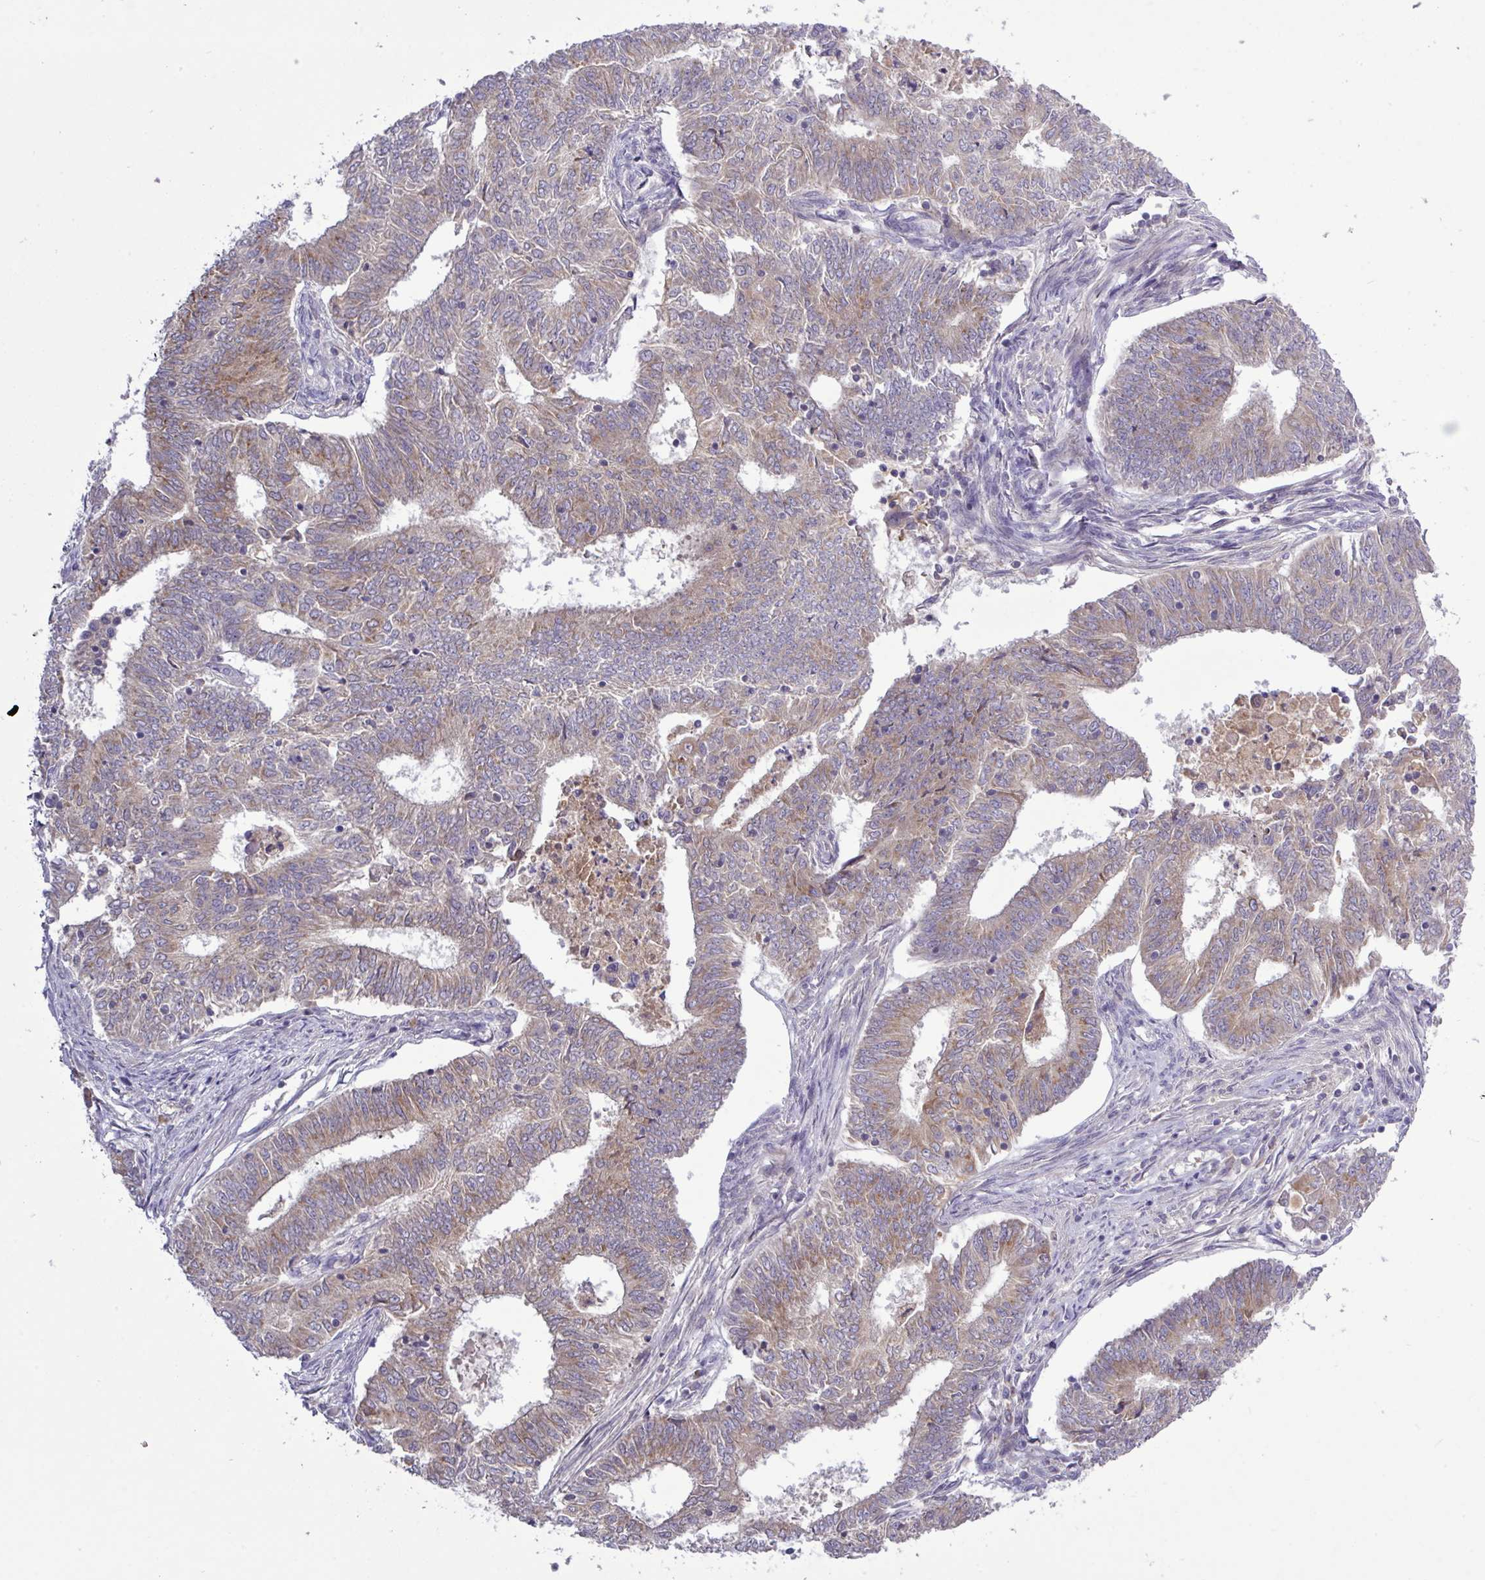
{"staining": {"intensity": "weak", "quantity": ">75%", "location": "cytoplasmic/membranous"}, "tissue": "endometrial cancer", "cell_type": "Tumor cells", "image_type": "cancer", "snomed": [{"axis": "morphology", "description": "Adenocarcinoma, NOS"}, {"axis": "topography", "description": "Endometrium"}], "caption": "Endometrial adenocarcinoma stained for a protein (brown) exhibits weak cytoplasmic/membranous positive staining in approximately >75% of tumor cells.", "gene": "TMEM62", "patient": {"sex": "female", "age": 62}}